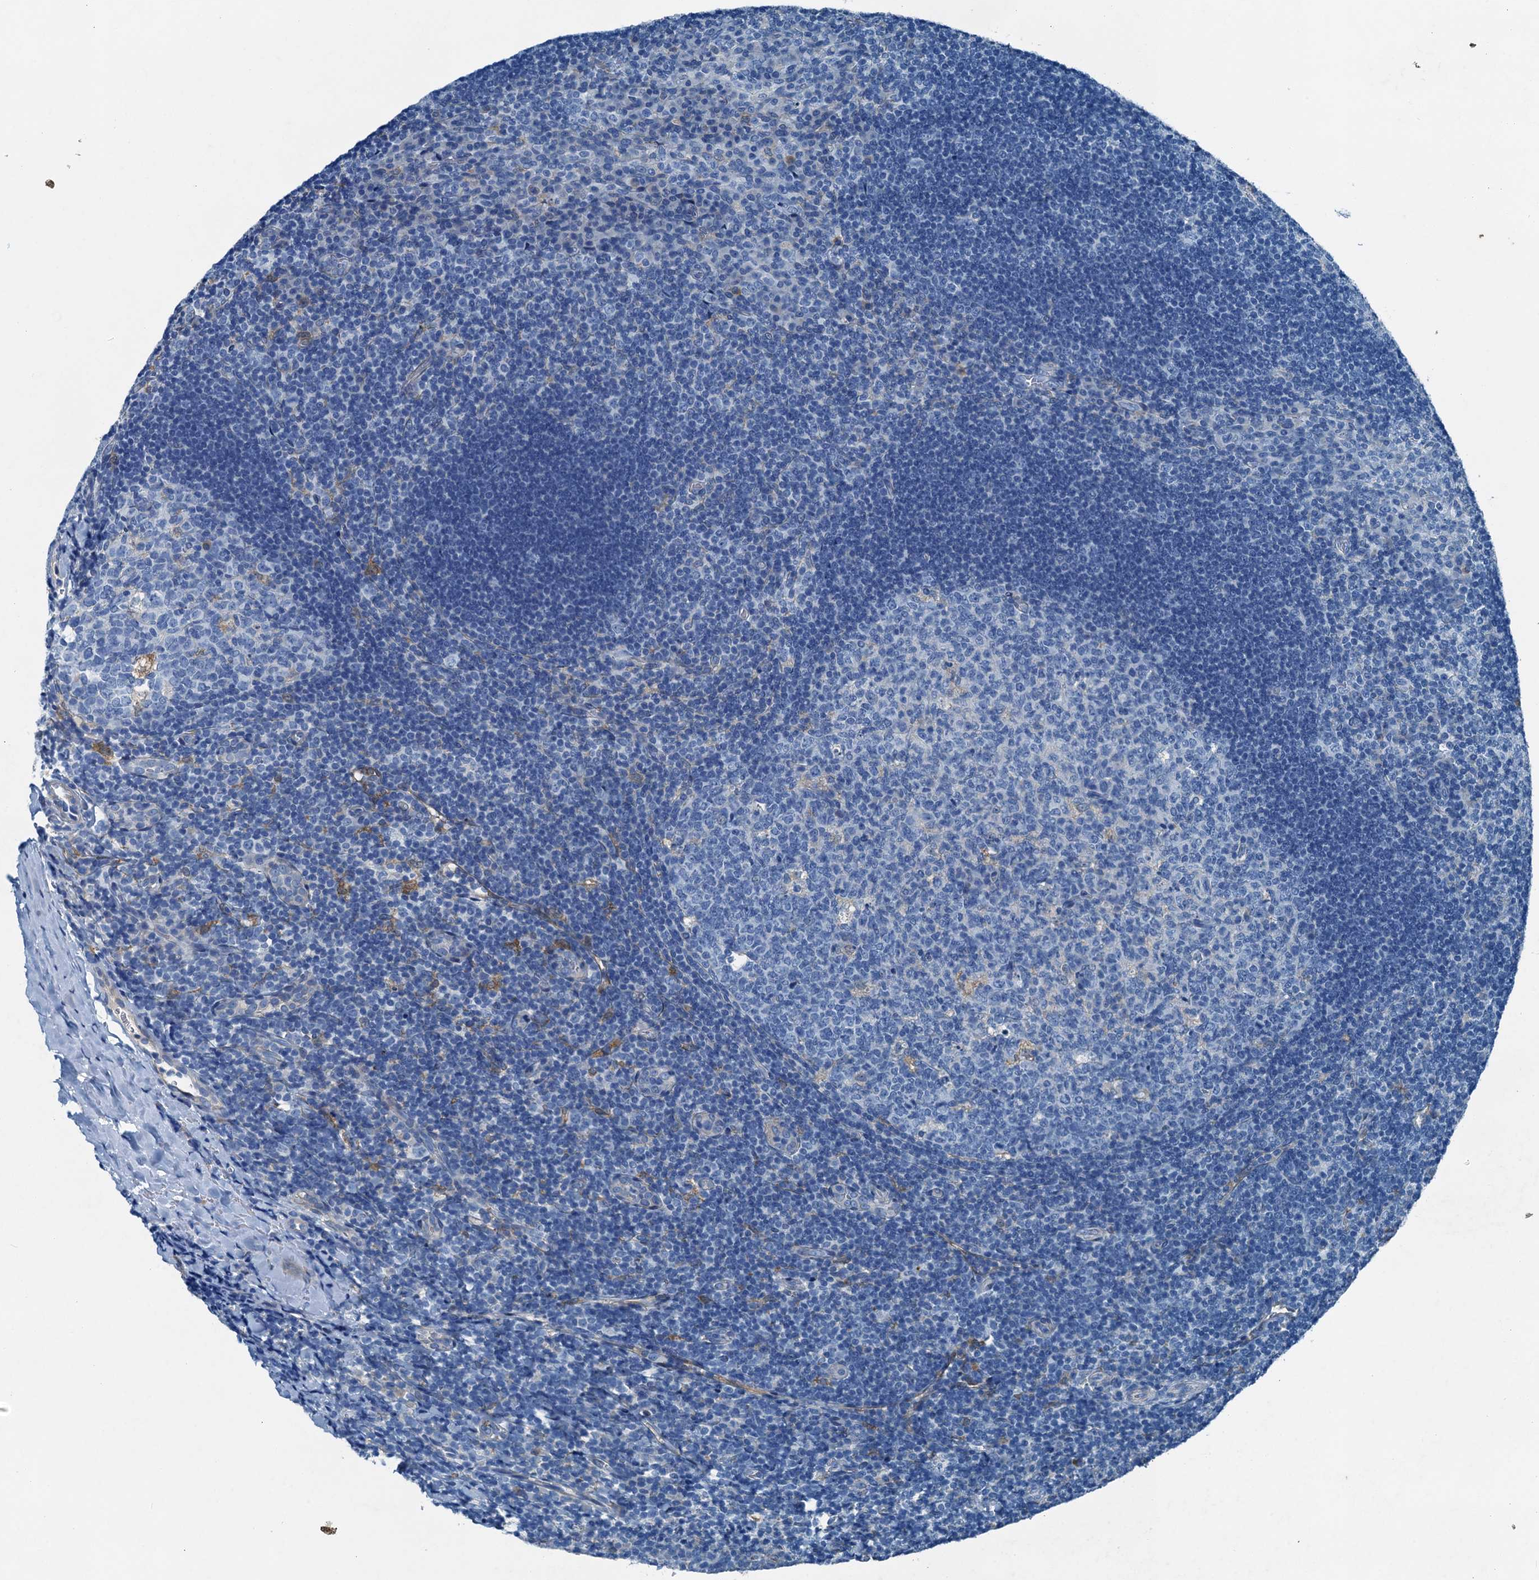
{"staining": {"intensity": "negative", "quantity": "none", "location": "none"}, "tissue": "tonsil", "cell_type": "Germinal center cells", "image_type": "normal", "snomed": [{"axis": "morphology", "description": "Normal tissue, NOS"}, {"axis": "topography", "description": "Tonsil"}], "caption": "High power microscopy image of an IHC photomicrograph of benign tonsil, revealing no significant staining in germinal center cells.", "gene": "RAB3IL1", "patient": {"sex": "male", "age": 17}}